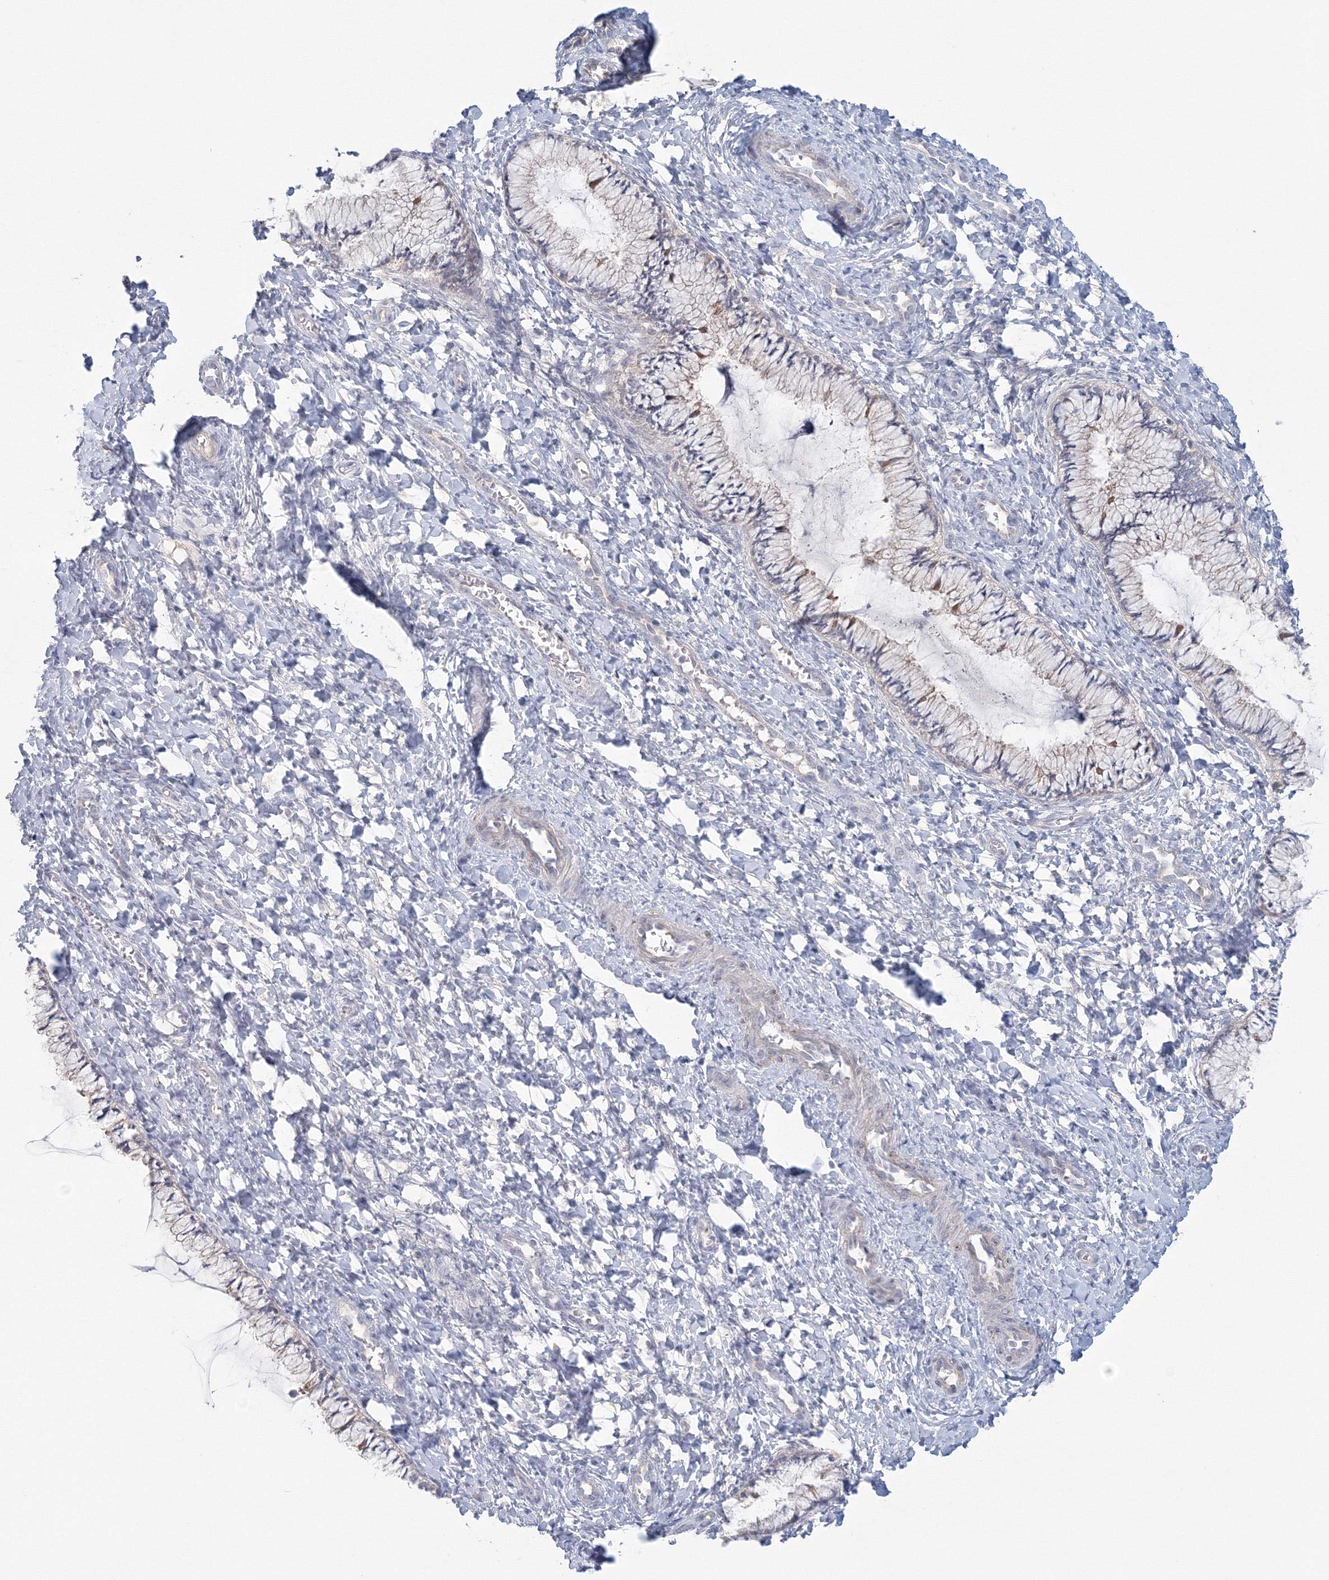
{"staining": {"intensity": "negative", "quantity": "none", "location": "none"}, "tissue": "cervix", "cell_type": "Glandular cells", "image_type": "normal", "snomed": [{"axis": "morphology", "description": "Normal tissue, NOS"}, {"axis": "morphology", "description": "Adenocarcinoma, NOS"}, {"axis": "topography", "description": "Cervix"}], "caption": "Glandular cells show no significant protein expression in unremarkable cervix.", "gene": "TACC2", "patient": {"sex": "female", "age": 29}}